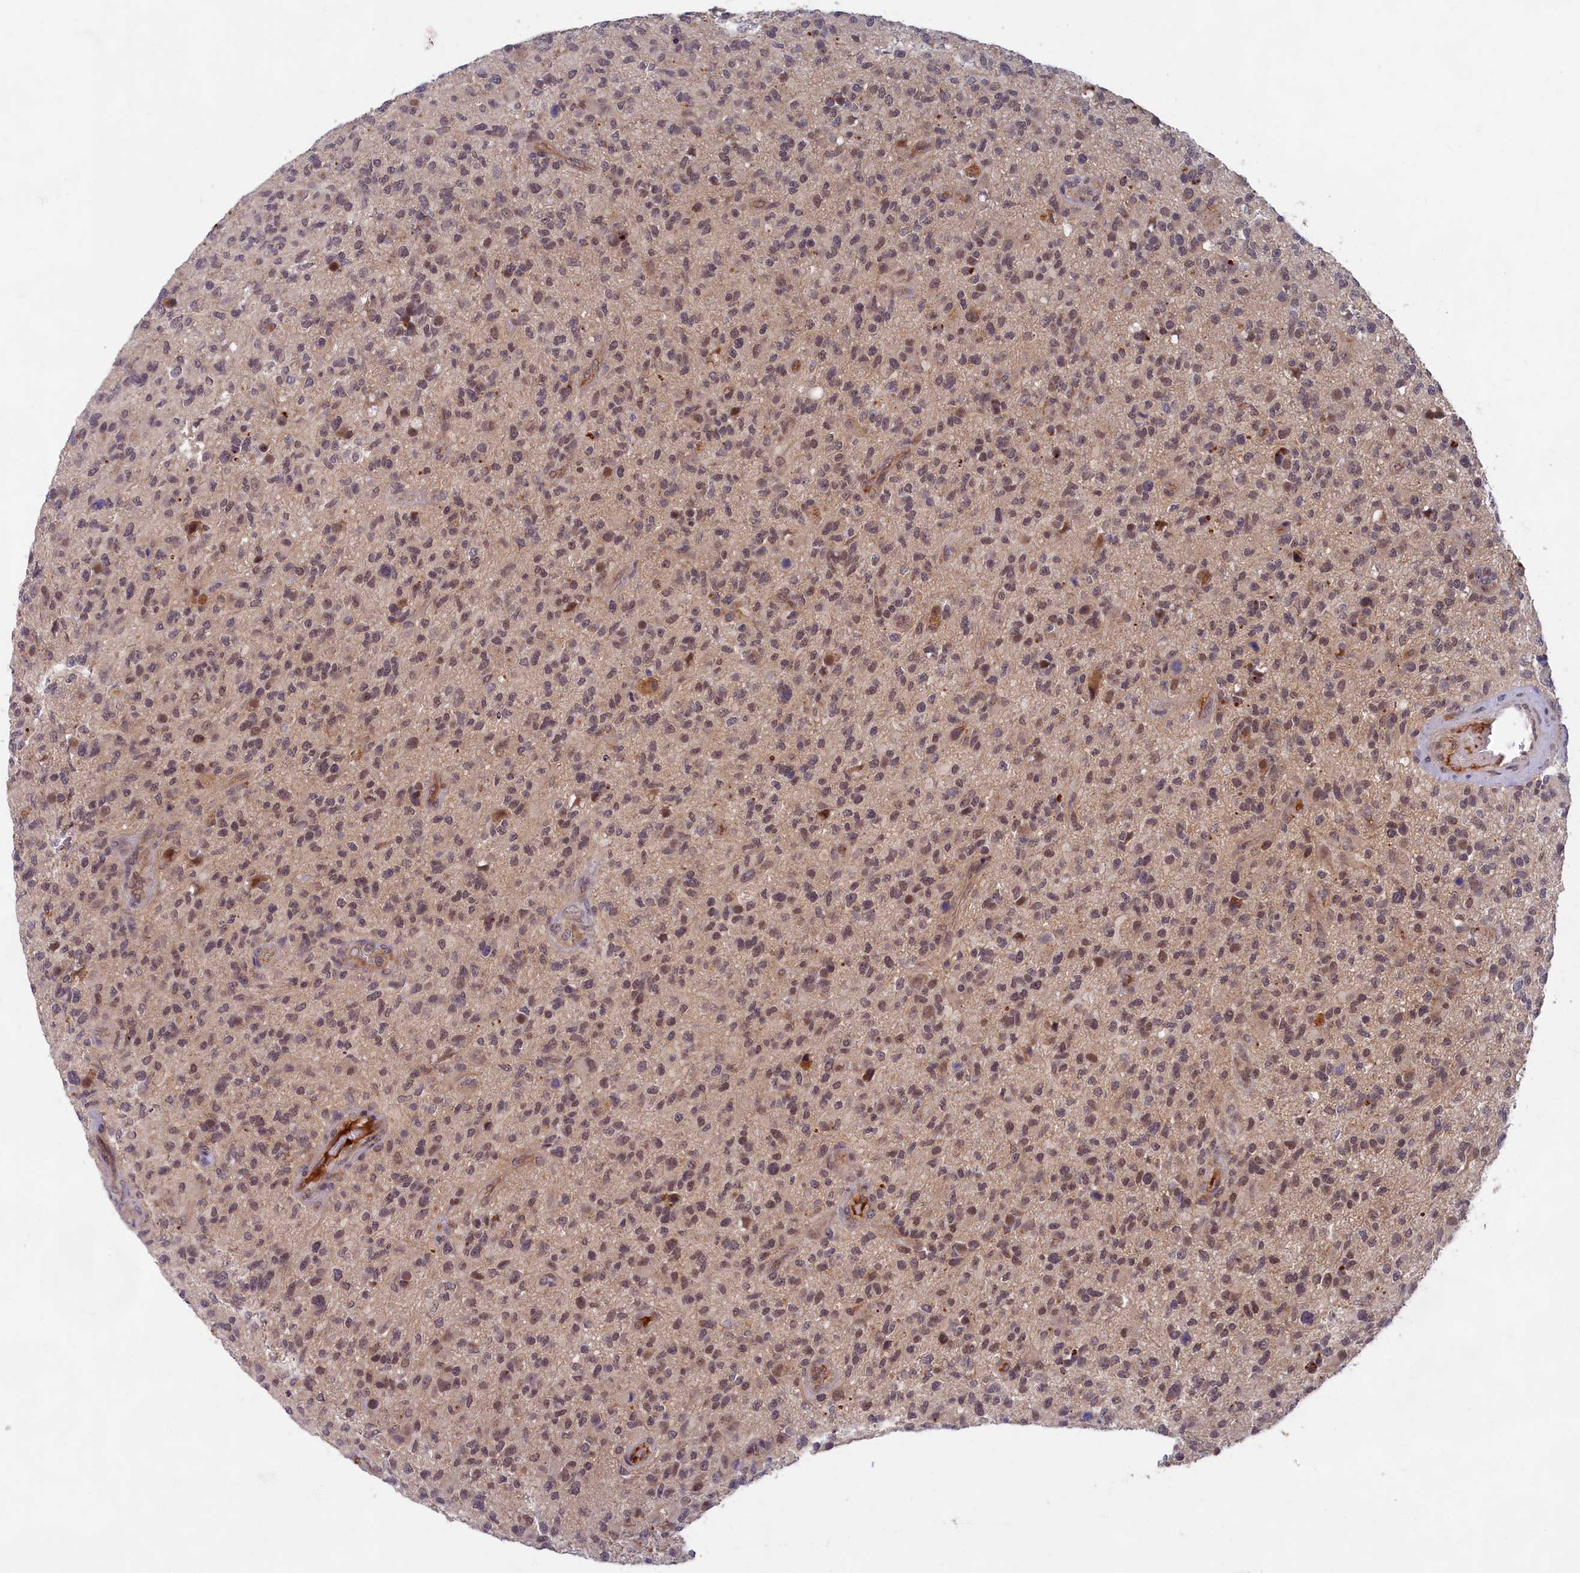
{"staining": {"intensity": "negative", "quantity": "none", "location": "none"}, "tissue": "glioma", "cell_type": "Tumor cells", "image_type": "cancer", "snomed": [{"axis": "morphology", "description": "Glioma, malignant, High grade"}, {"axis": "topography", "description": "Brain"}], "caption": "An image of human malignant glioma (high-grade) is negative for staining in tumor cells.", "gene": "EARS2", "patient": {"sex": "male", "age": 47}}